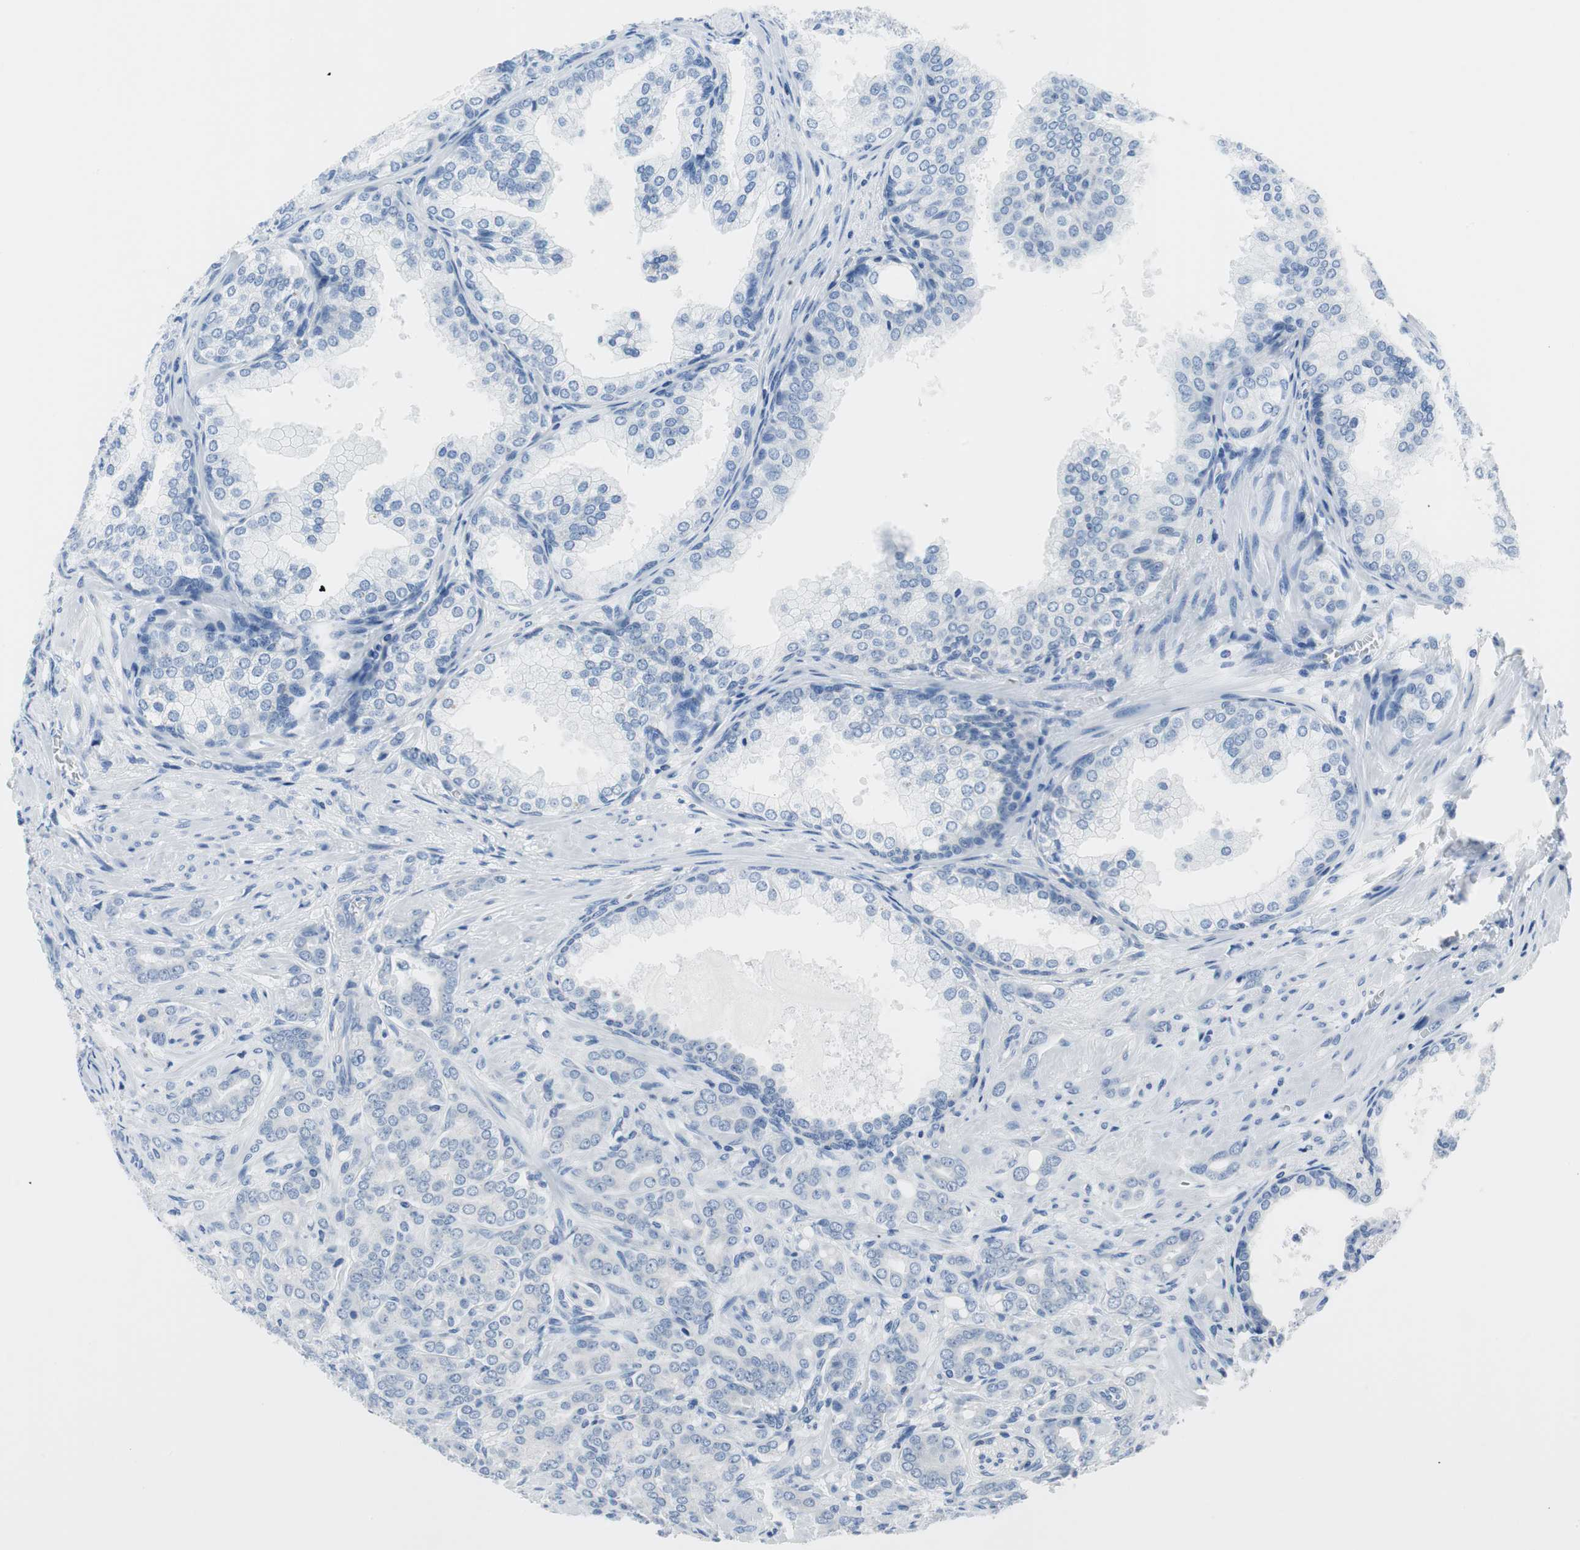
{"staining": {"intensity": "negative", "quantity": "none", "location": "none"}, "tissue": "prostate cancer", "cell_type": "Tumor cells", "image_type": "cancer", "snomed": [{"axis": "morphology", "description": "Adenocarcinoma, High grade"}, {"axis": "topography", "description": "Prostate"}], "caption": "Immunohistochemistry of prostate high-grade adenocarcinoma displays no expression in tumor cells.", "gene": "NFATC2", "patient": {"sex": "male", "age": 64}}